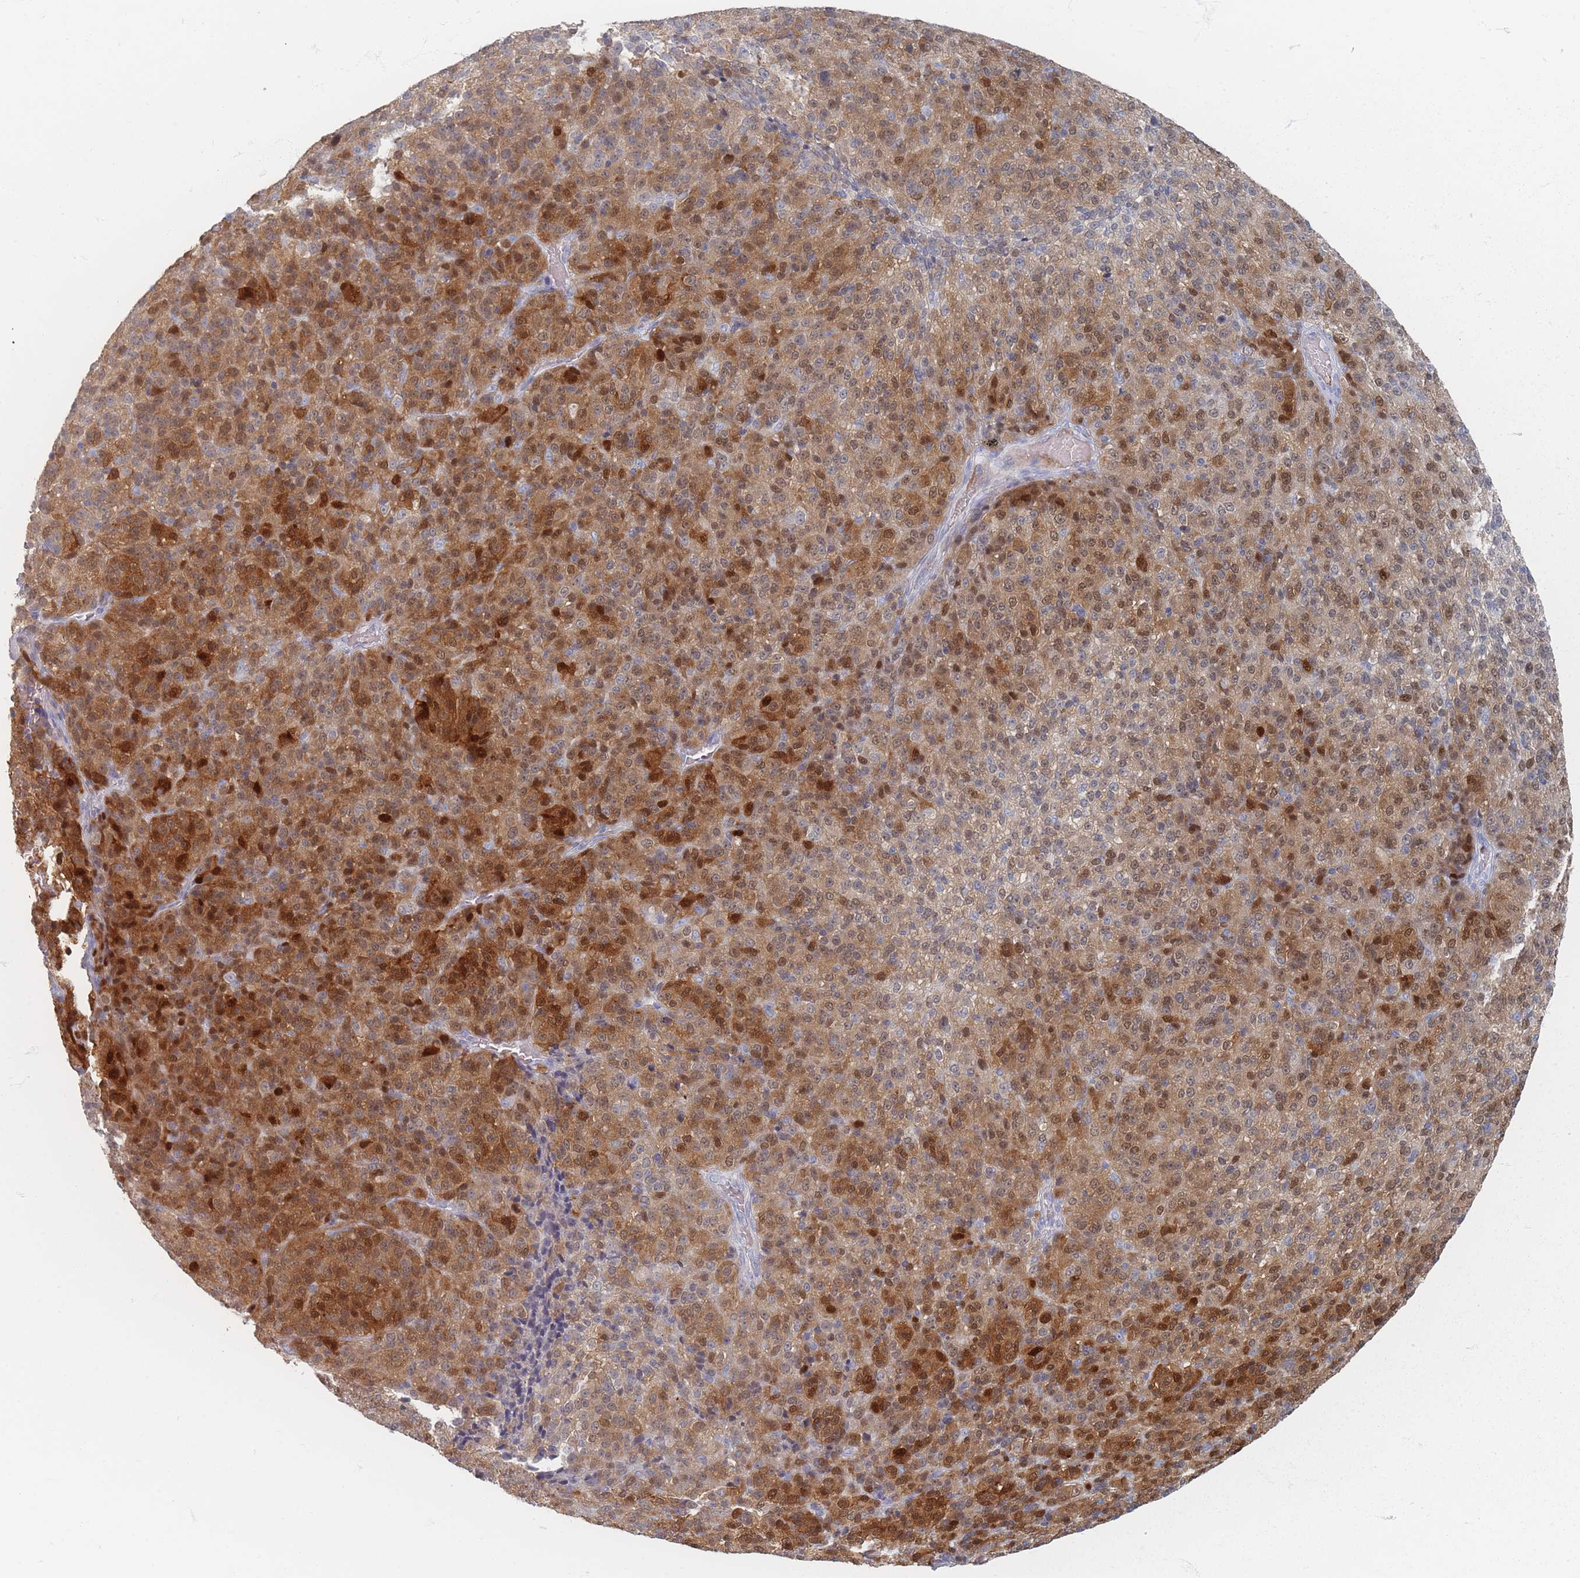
{"staining": {"intensity": "strong", "quantity": "25%-75%", "location": "cytoplasmic/membranous,nuclear"}, "tissue": "melanoma", "cell_type": "Tumor cells", "image_type": "cancer", "snomed": [{"axis": "morphology", "description": "Malignant melanoma, Metastatic site"}, {"axis": "topography", "description": "Brain"}], "caption": "Malignant melanoma (metastatic site) stained with immunohistochemistry (IHC) displays strong cytoplasmic/membranous and nuclear positivity in approximately 25%-75% of tumor cells.", "gene": "HELZ2", "patient": {"sex": "female", "age": 56}}